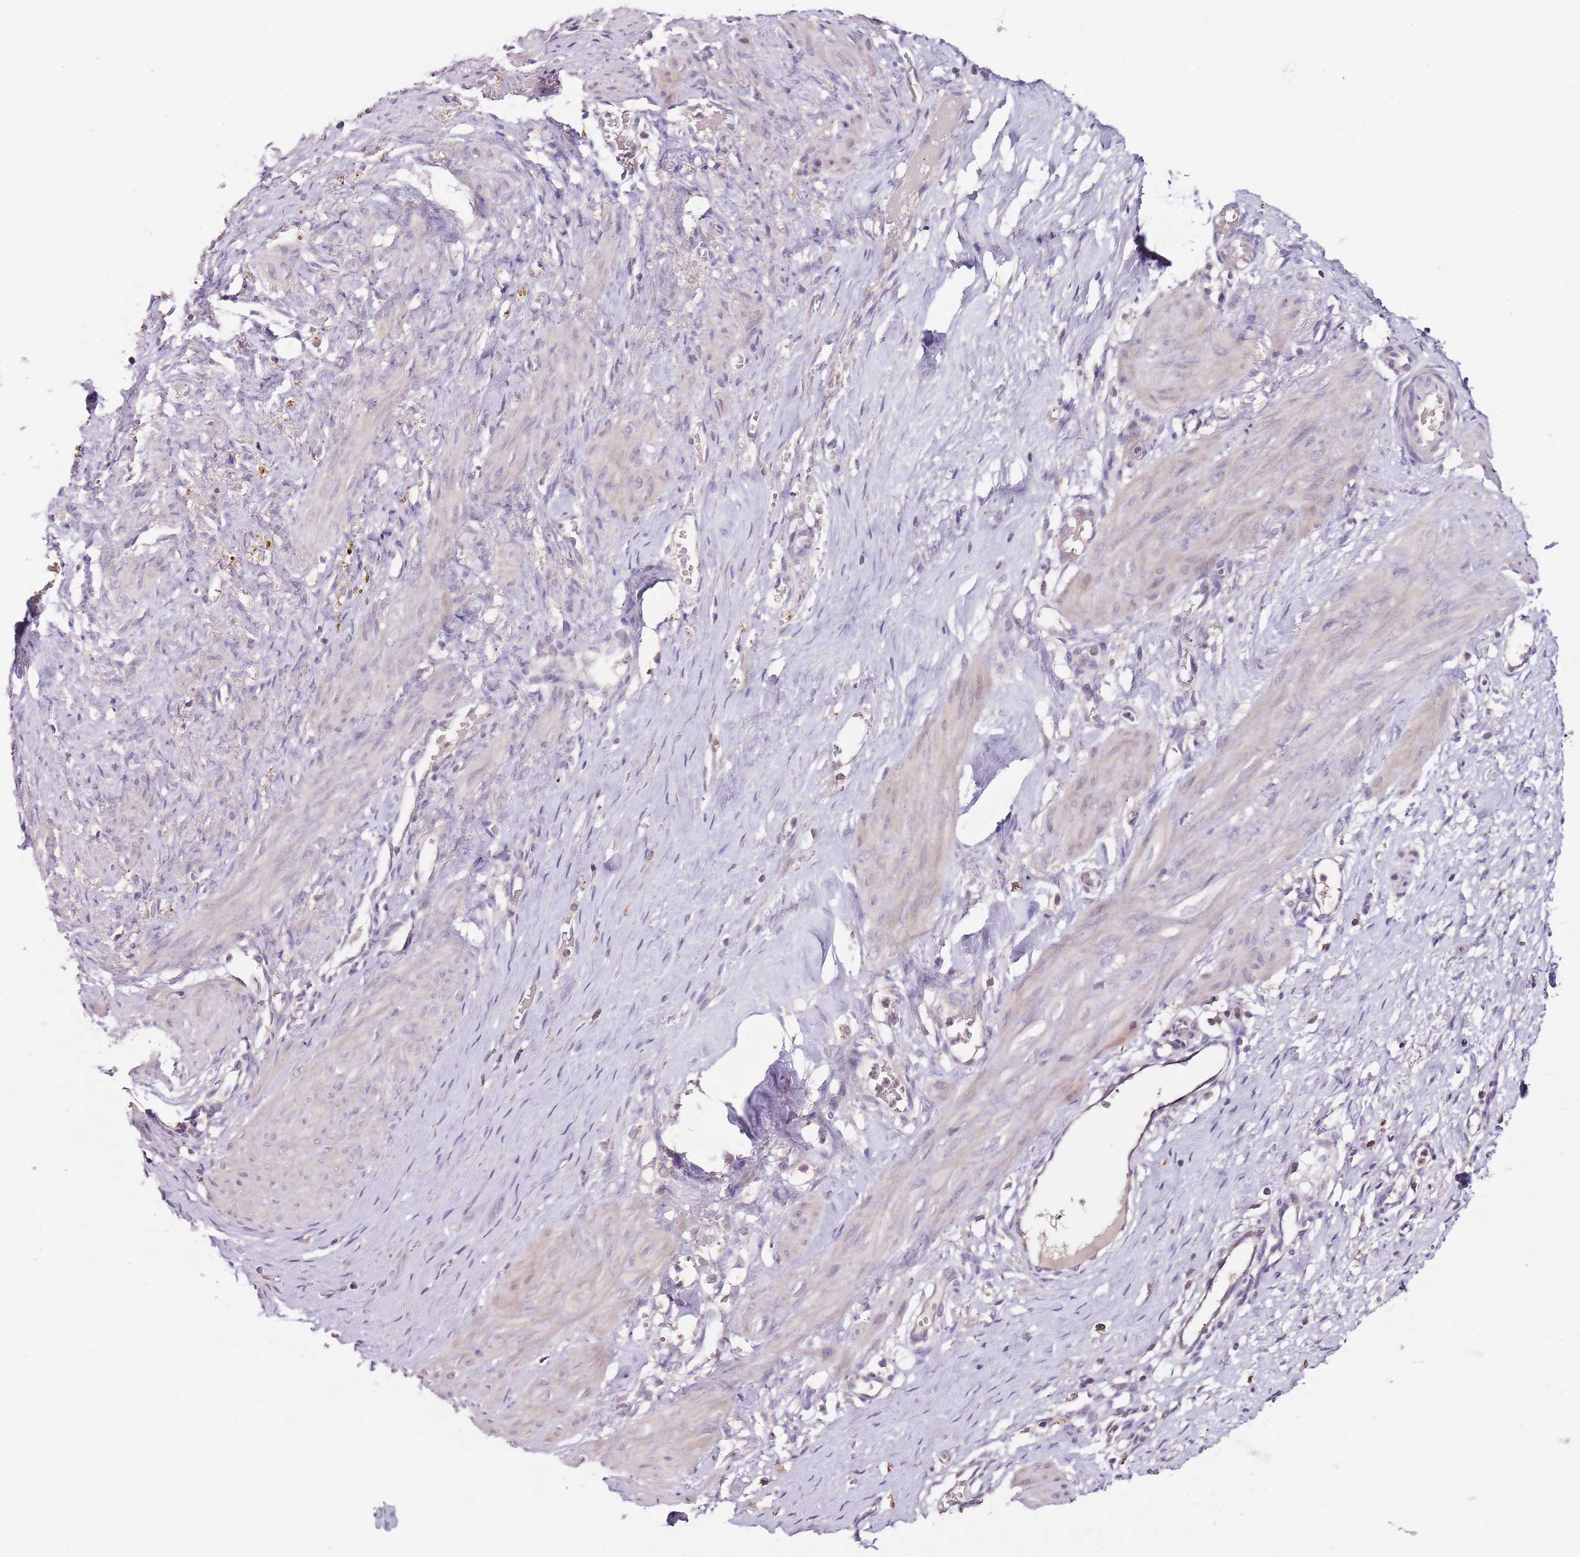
{"staining": {"intensity": "weak", "quantity": "25%-75%", "location": "cytoplasmic/membranous"}, "tissue": "smooth muscle", "cell_type": "Smooth muscle cells", "image_type": "normal", "snomed": [{"axis": "morphology", "description": "Normal tissue, NOS"}, {"axis": "topography", "description": "Endometrium"}], "caption": "Immunohistochemical staining of benign human smooth muscle exhibits 25%-75% levels of weak cytoplasmic/membranous protein expression in about 25%-75% of smooth muscle cells. (Brightfield microscopy of DAB IHC at high magnification).", "gene": "NRDE2", "patient": {"sex": "female", "age": 33}}